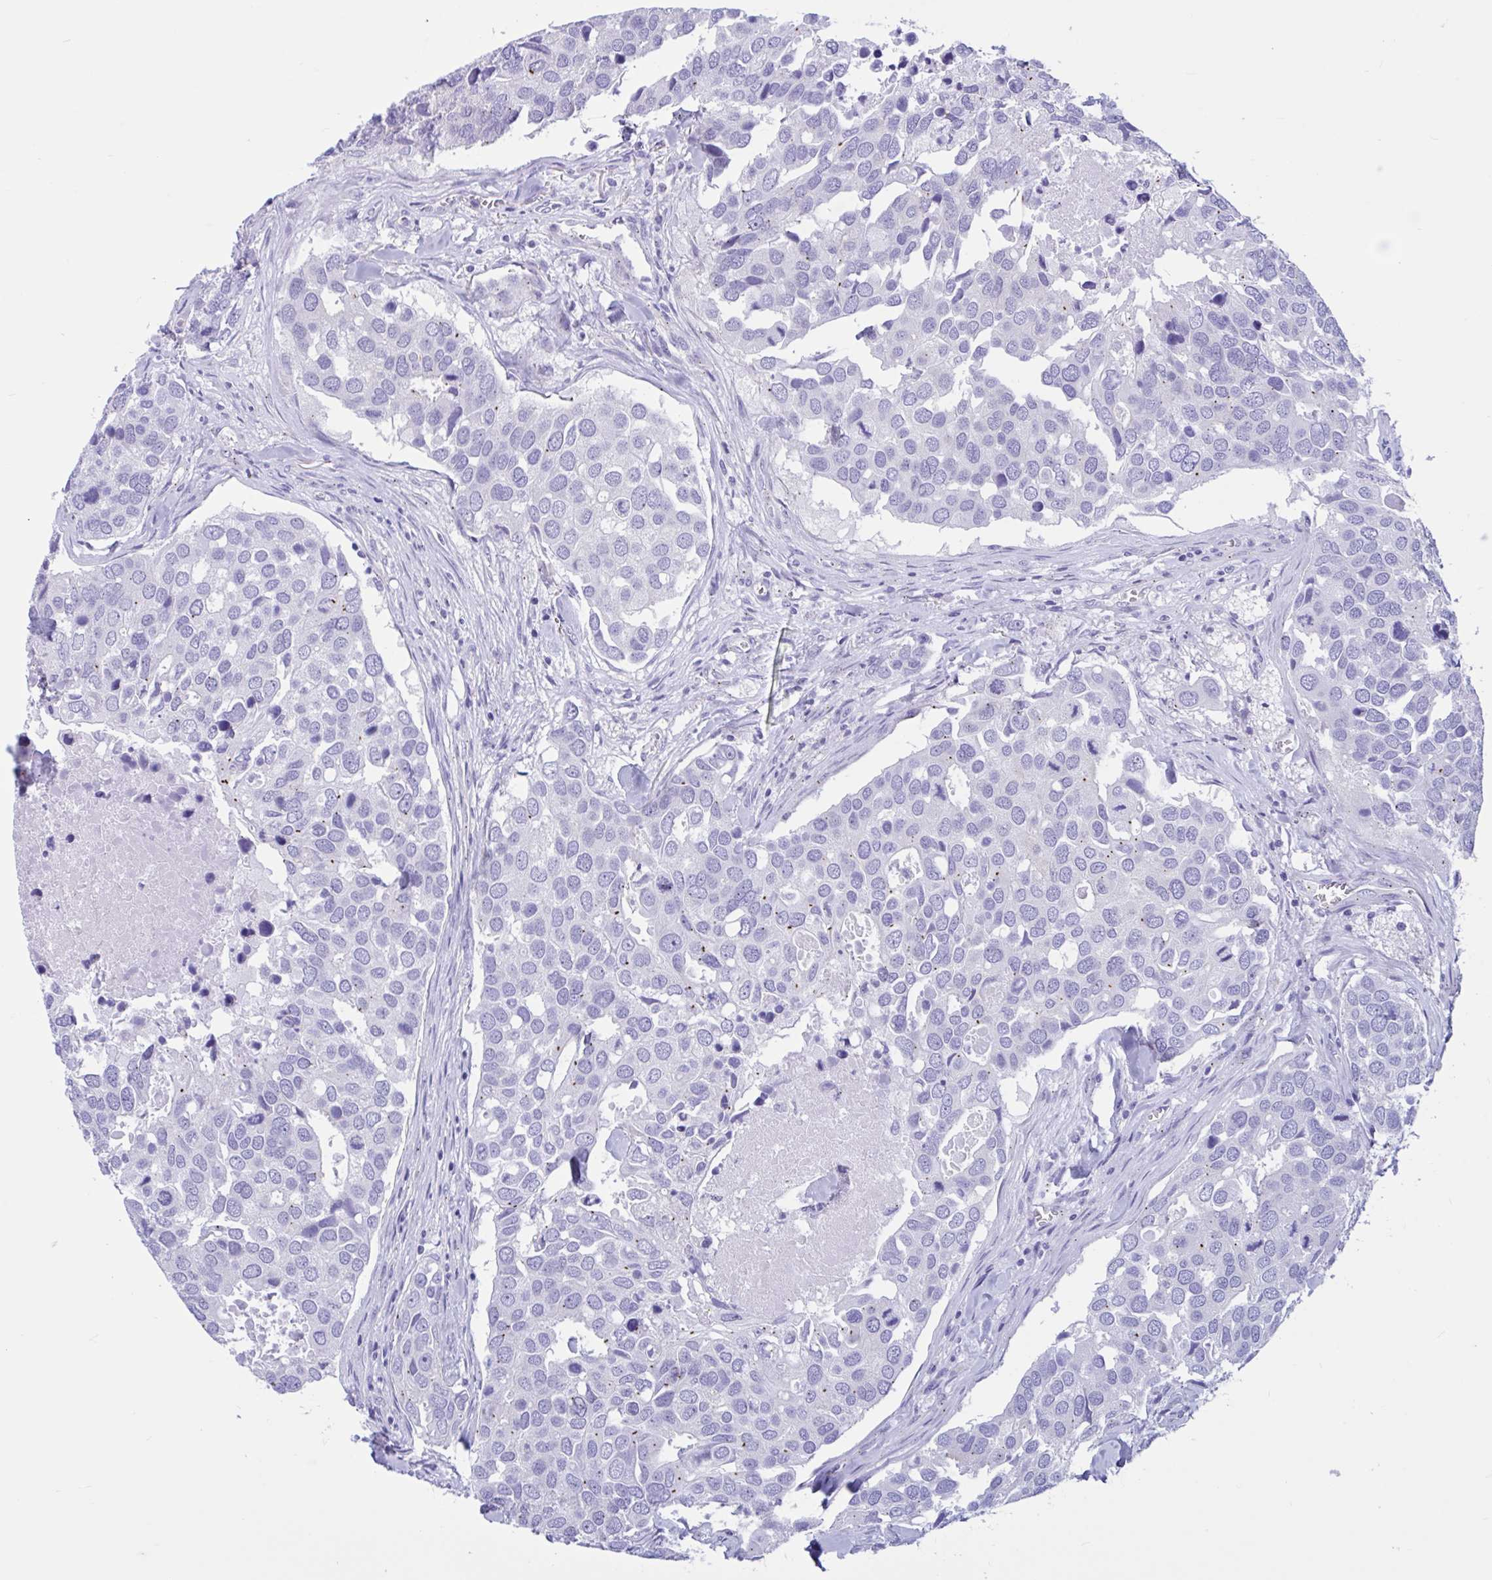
{"staining": {"intensity": "negative", "quantity": "none", "location": "none"}, "tissue": "breast cancer", "cell_type": "Tumor cells", "image_type": "cancer", "snomed": [{"axis": "morphology", "description": "Duct carcinoma"}, {"axis": "topography", "description": "Breast"}], "caption": "This is a photomicrograph of immunohistochemistry (IHC) staining of breast cancer (infiltrating ductal carcinoma), which shows no positivity in tumor cells. (IHC, brightfield microscopy, high magnification).", "gene": "RNASE3", "patient": {"sex": "female", "age": 83}}